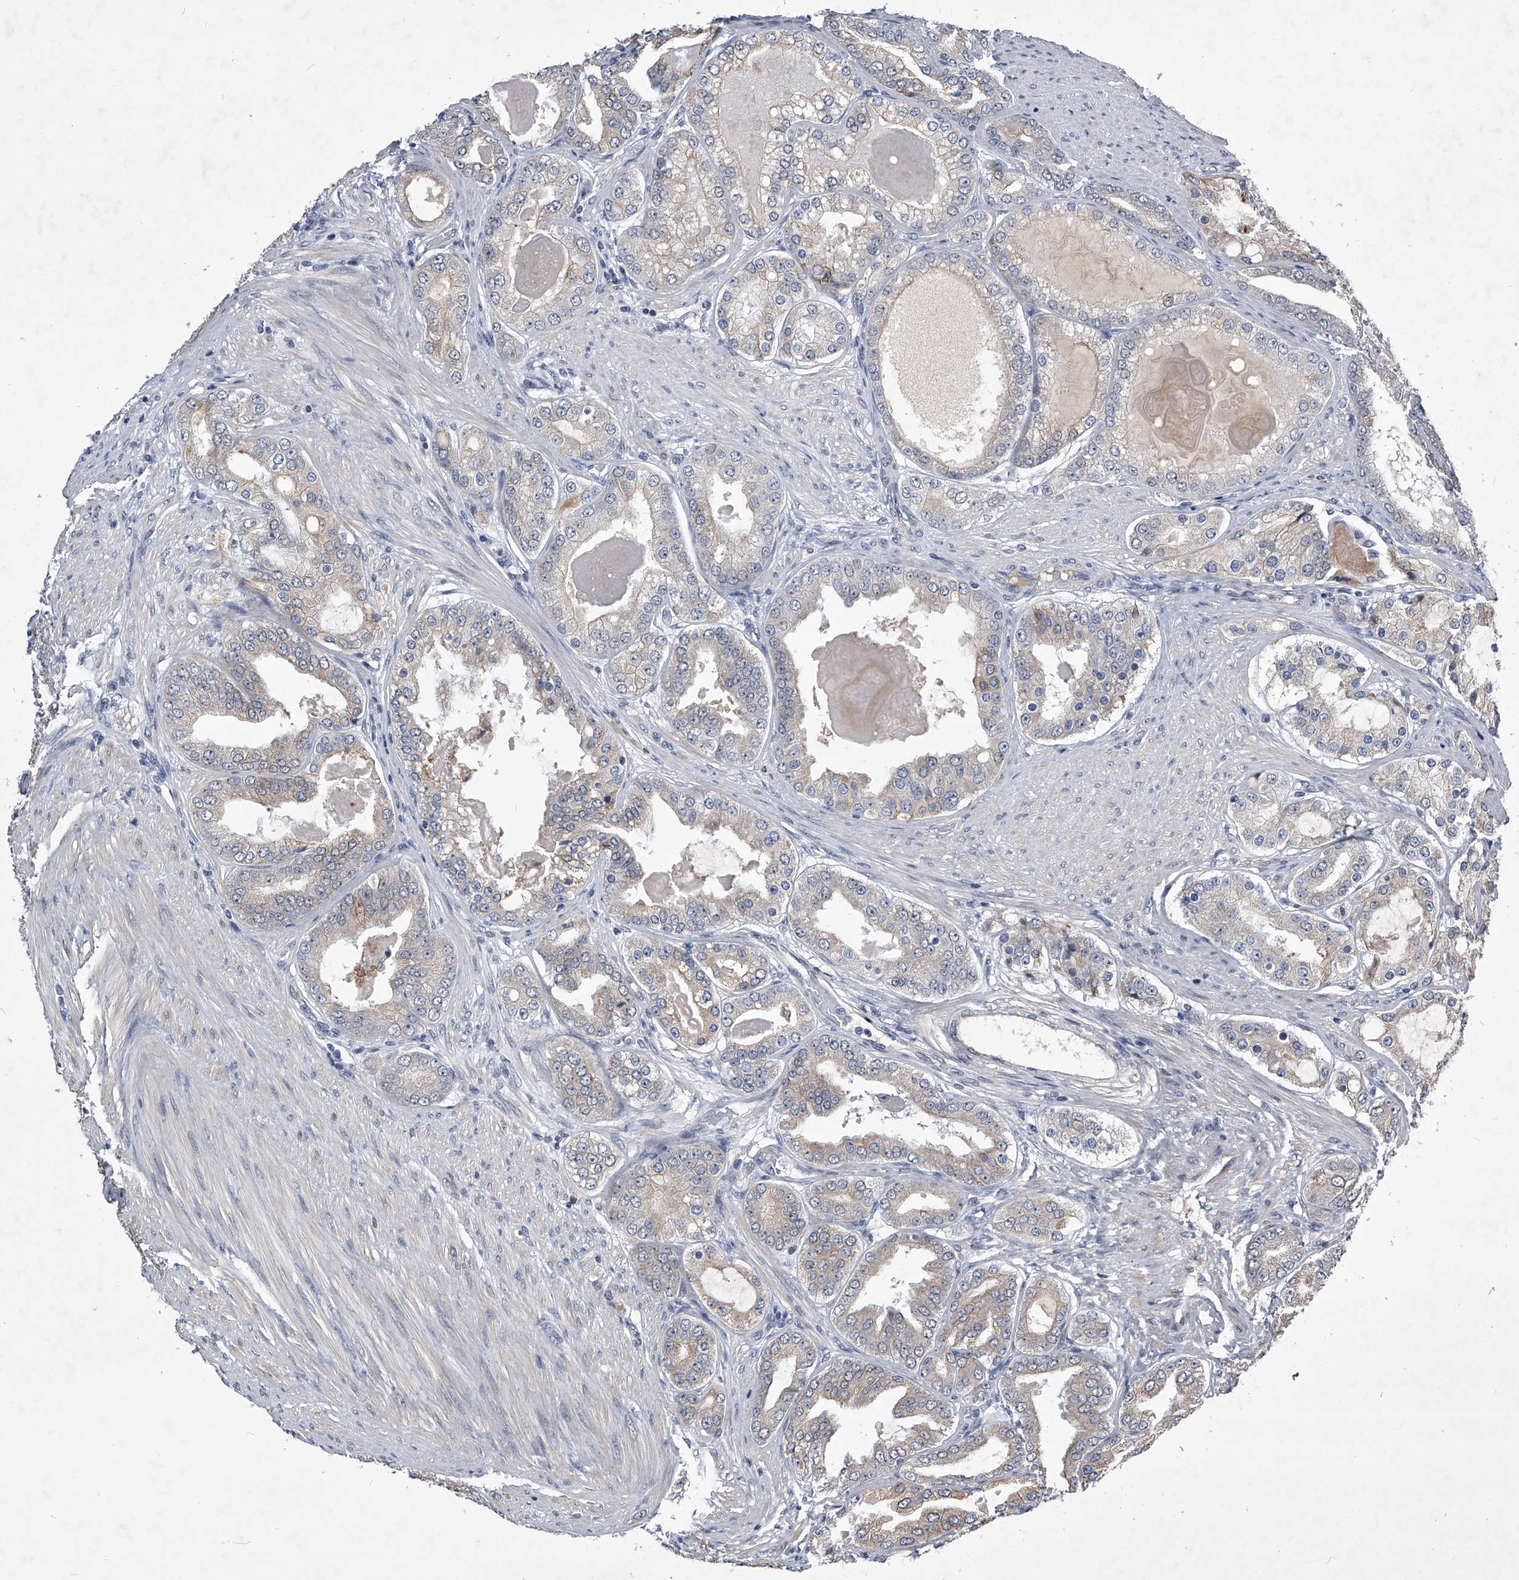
{"staining": {"intensity": "weak", "quantity": "25%-75%", "location": "cytoplasmic/membranous"}, "tissue": "prostate cancer", "cell_type": "Tumor cells", "image_type": "cancer", "snomed": [{"axis": "morphology", "description": "Adenocarcinoma, High grade"}, {"axis": "topography", "description": "Prostate"}], "caption": "Weak cytoplasmic/membranous protein expression is present in approximately 25%-75% of tumor cells in adenocarcinoma (high-grade) (prostate).", "gene": "ZNF76", "patient": {"sex": "male", "age": 60}}